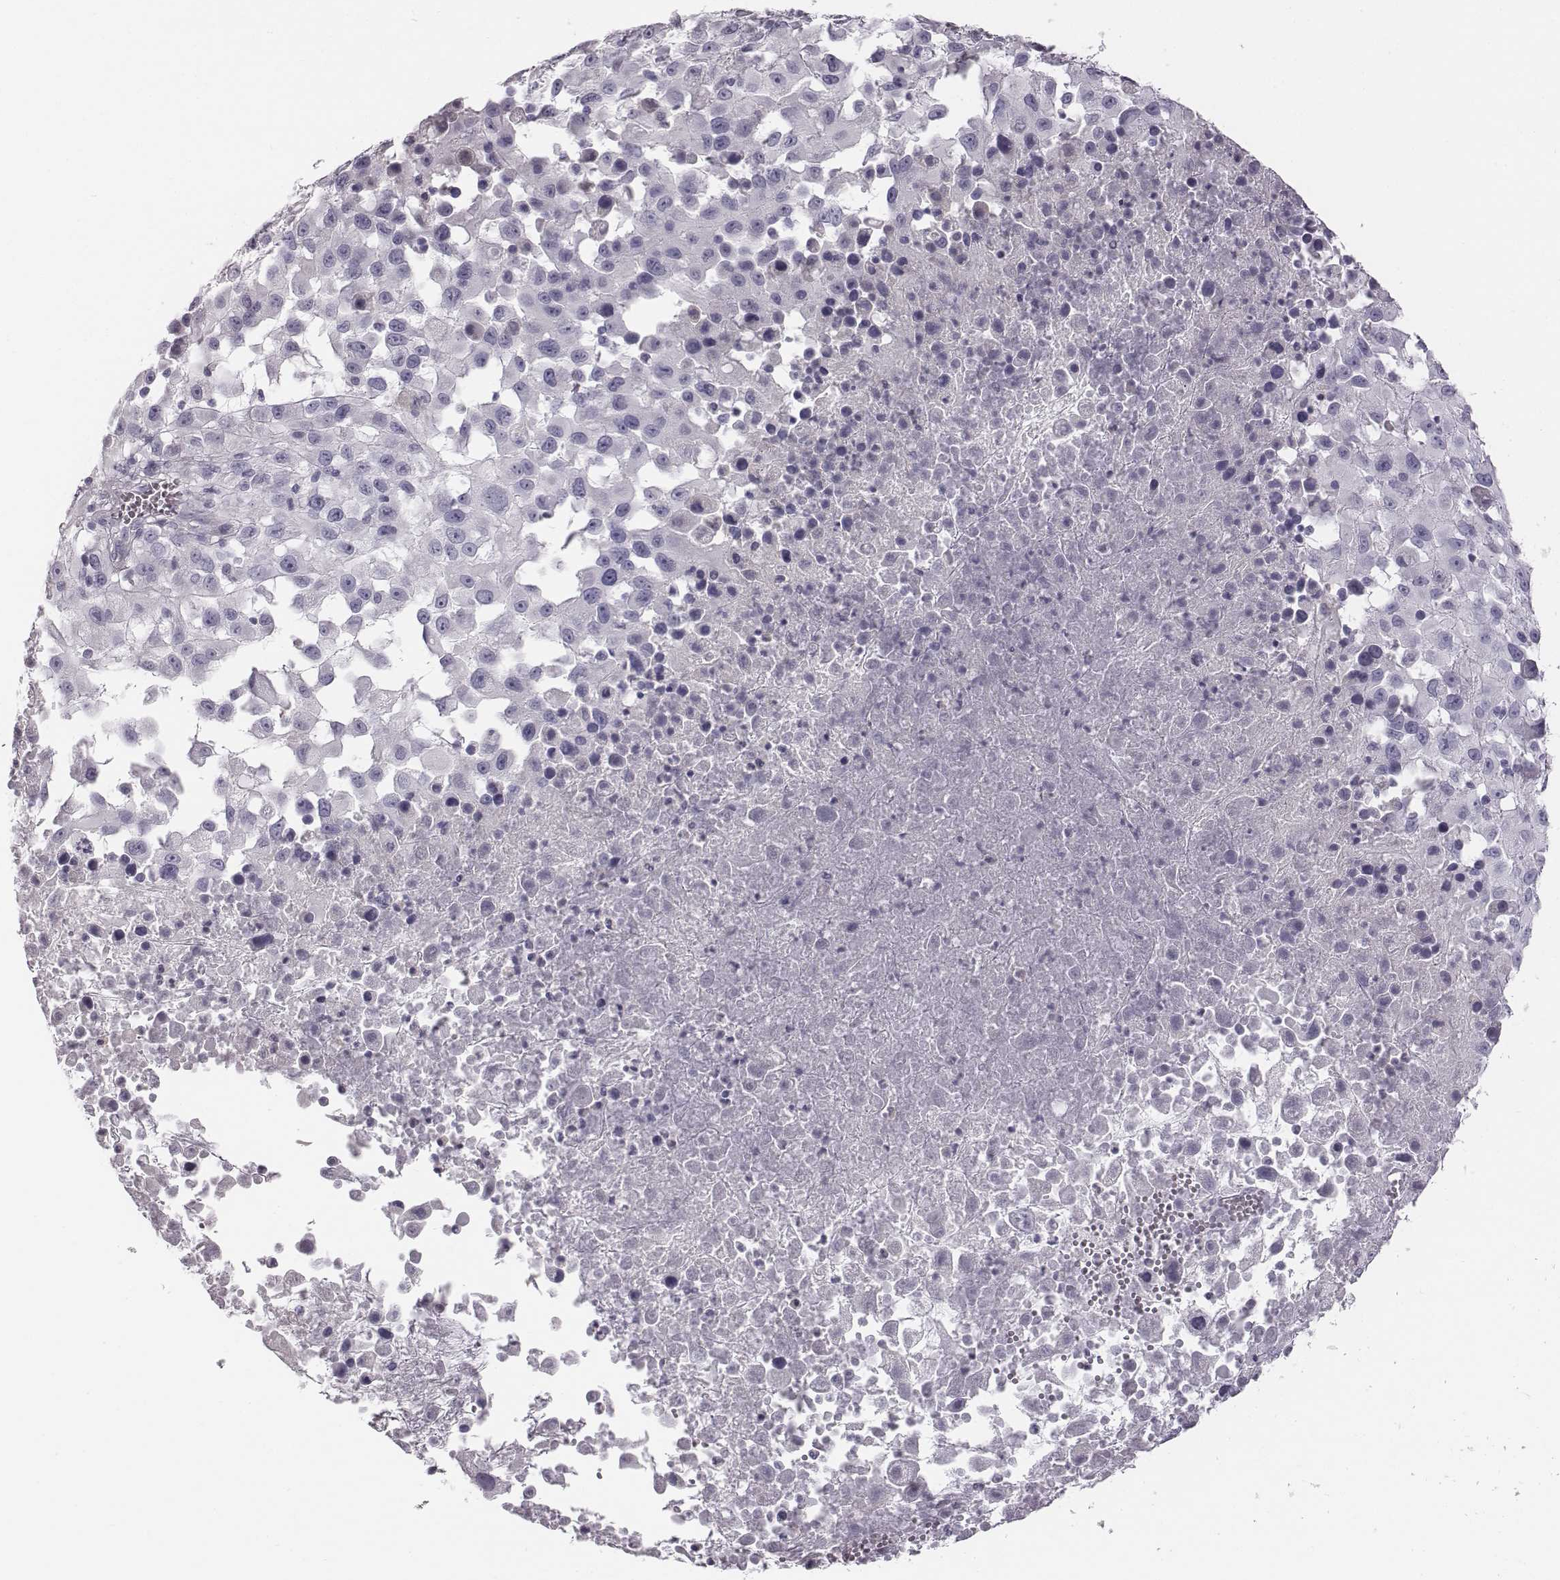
{"staining": {"intensity": "negative", "quantity": "none", "location": "none"}, "tissue": "melanoma", "cell_type": "Tumor cells", "image_type": "cancer", "snomed": [{"axis": "morphology", "description": "Malignant melanoma, Metastatic site"}, {"axis": "topography", "description": "Soft tissue"}], "caption": "This is an IHC micrograph of malignant melanoma (metastatic site). There is no staining in tumor cells.", "gene": "CRISP1", "patient": {"sex": "male", "age": 50}}